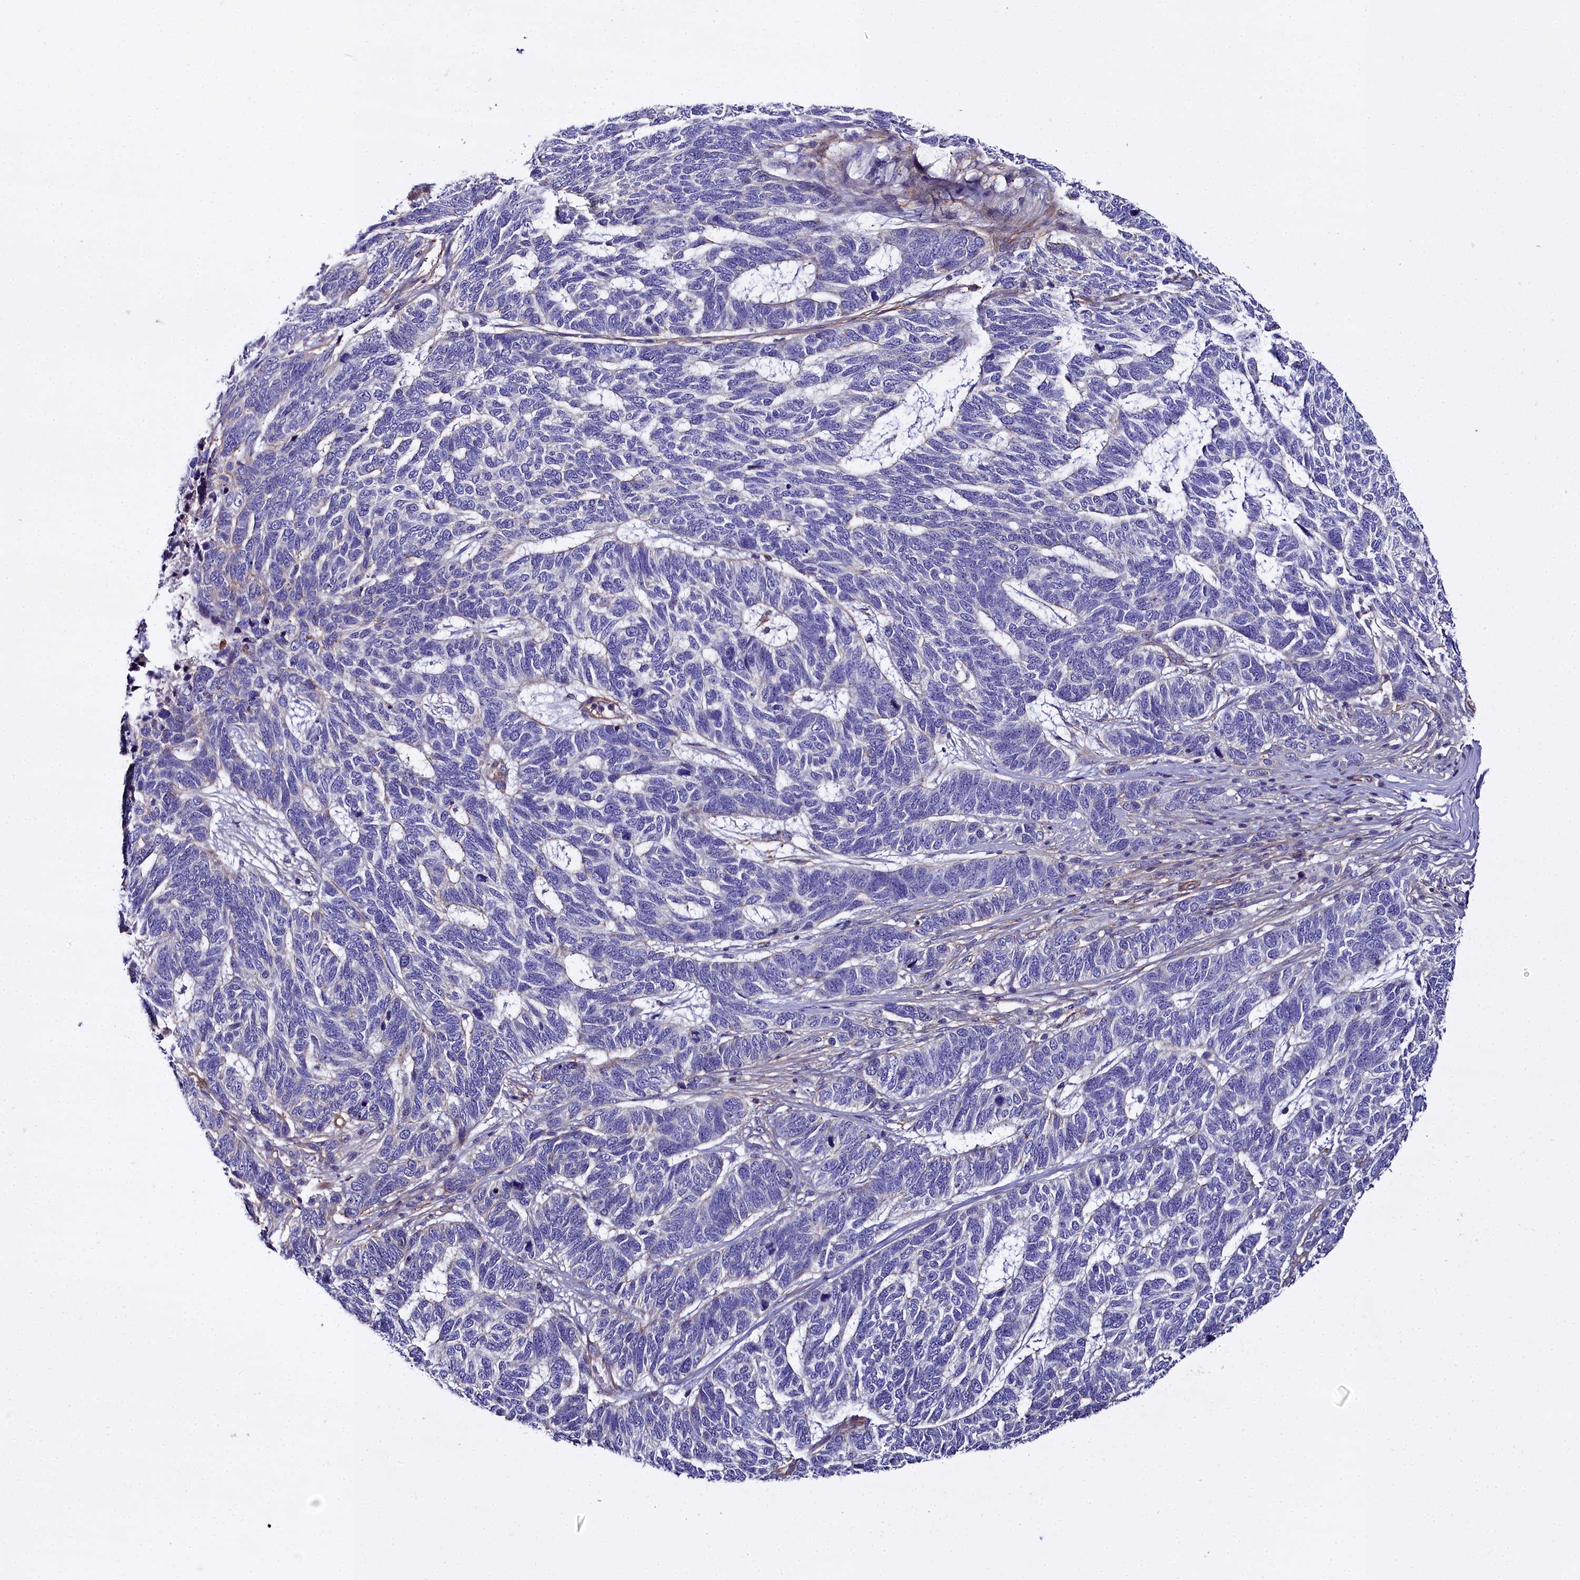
{"staining": {"intensity": "negative", "quantity": "none", "location": "none"}, "tissue": "skin cancer", "cell_type": "Tumor cells", "image_type": "cancer", "snomed": [{"axis": "morphology", "description": "Basal cell carcinoma"}, {"axis": "topography", "description": "Skin"}], "caption": "Skin cancer (basal cell carcinoma) was stained to show a protein in brown. There is no significant staining in tumor cells. Brightfield microscopy of IHC stained with DAB (3,3'-diaminobenzidine) (brown) and hematoxylin (blue), captured at high magnification.", "gene": "FADS3", "patient": {"sex": "female", "age": 65}}